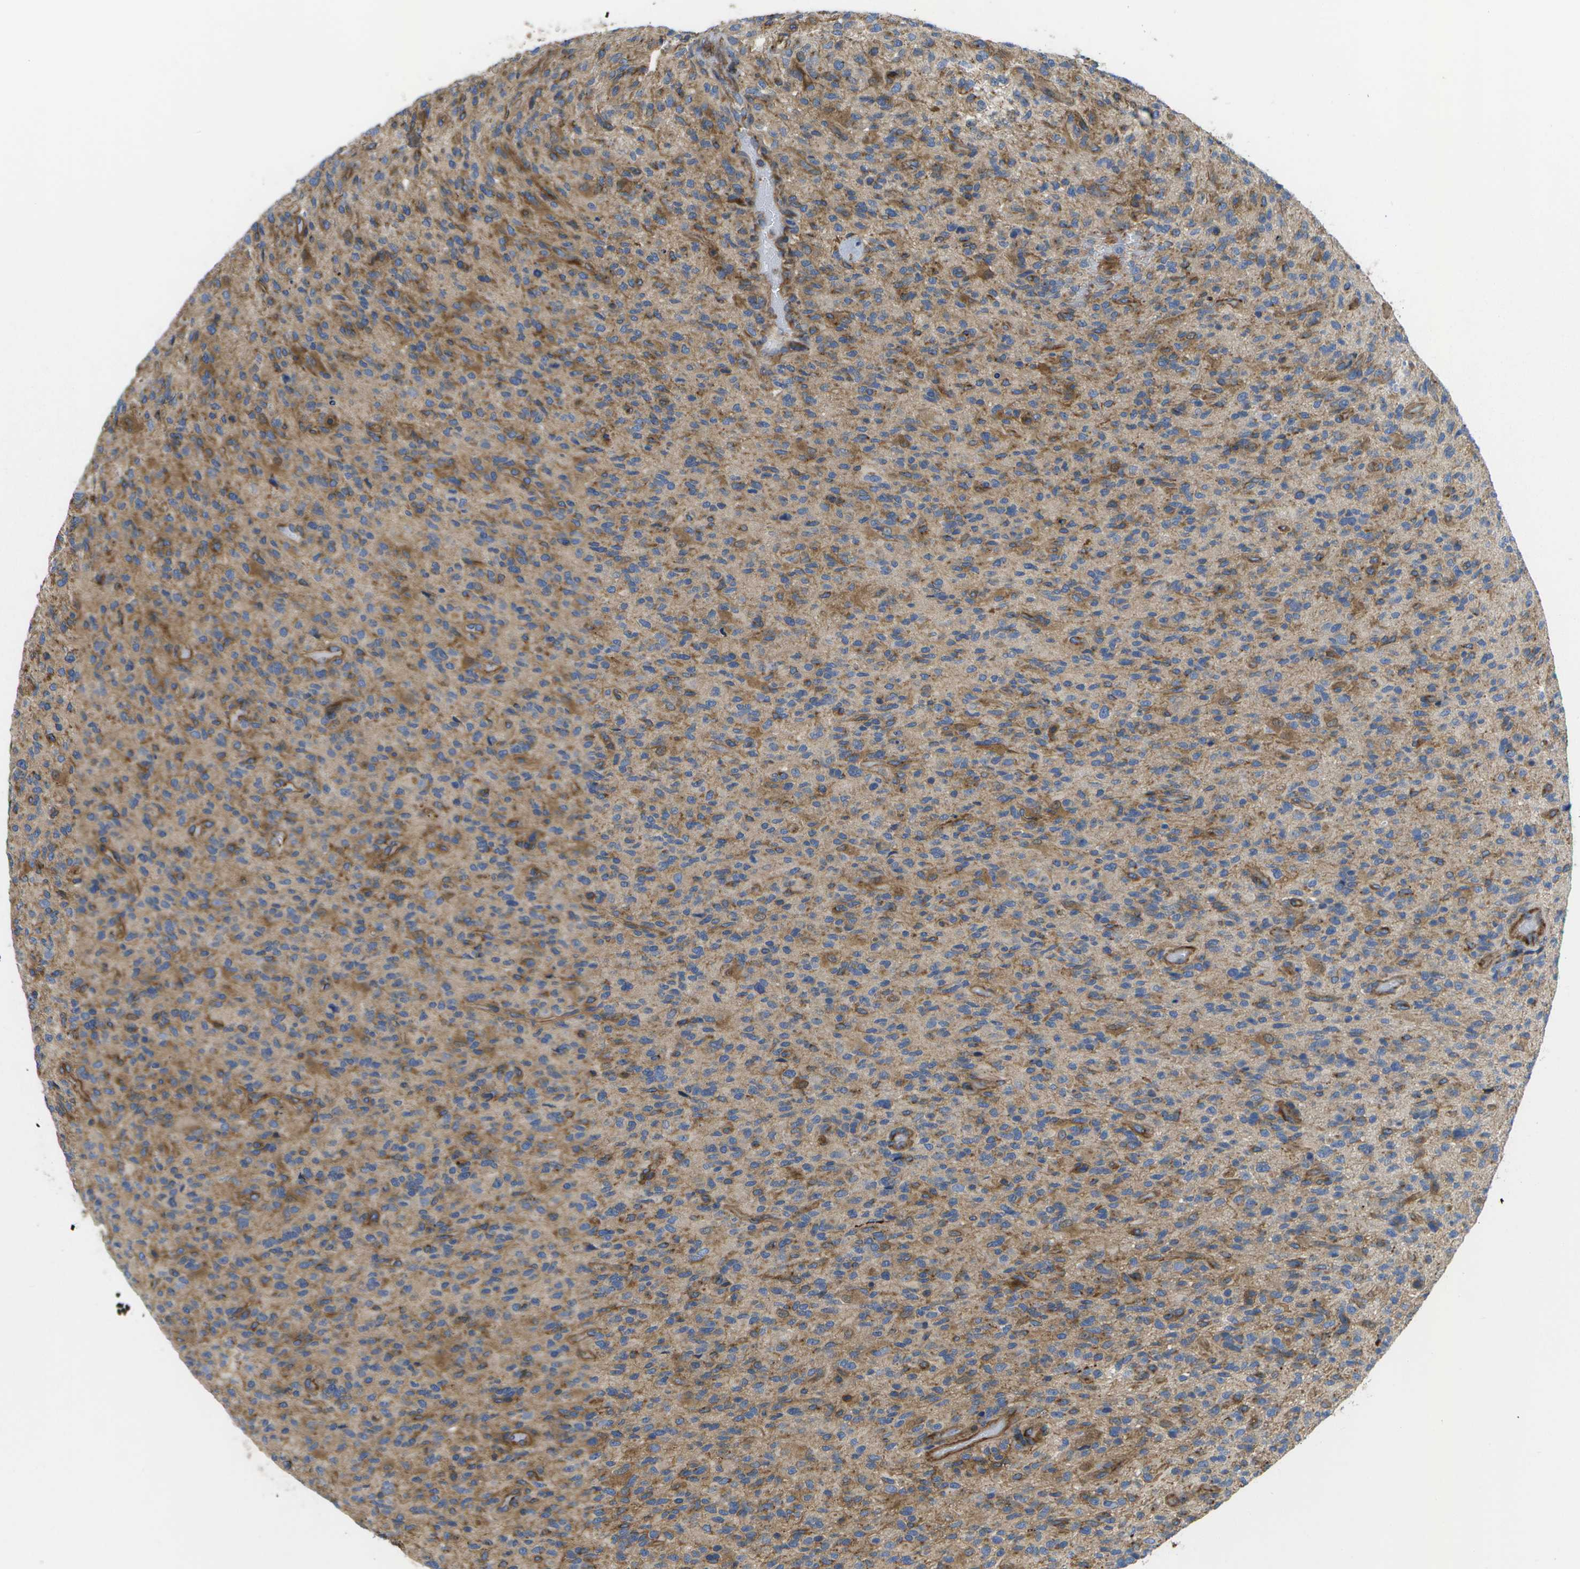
{"staining": {"intensity": "moderate", "quantity": ">75%", "location": "cytoplasmic/membranous"}, "tissue": "glioma", "cell_type": "Tumor cells", "image_type": "cancer", "snomed": [{"axis": "morphology", "description": "Glioma, malignant, High grade"}, {"axis": "topography", "description": "Brain"}], "caption": "IHC of glioma exhibits medium levels of moderate cytoplasmic/membranous positivity in approximately >75% of tumor cells.", "gene": "BST2", "patient": {"sex": "male", "age": 71}}